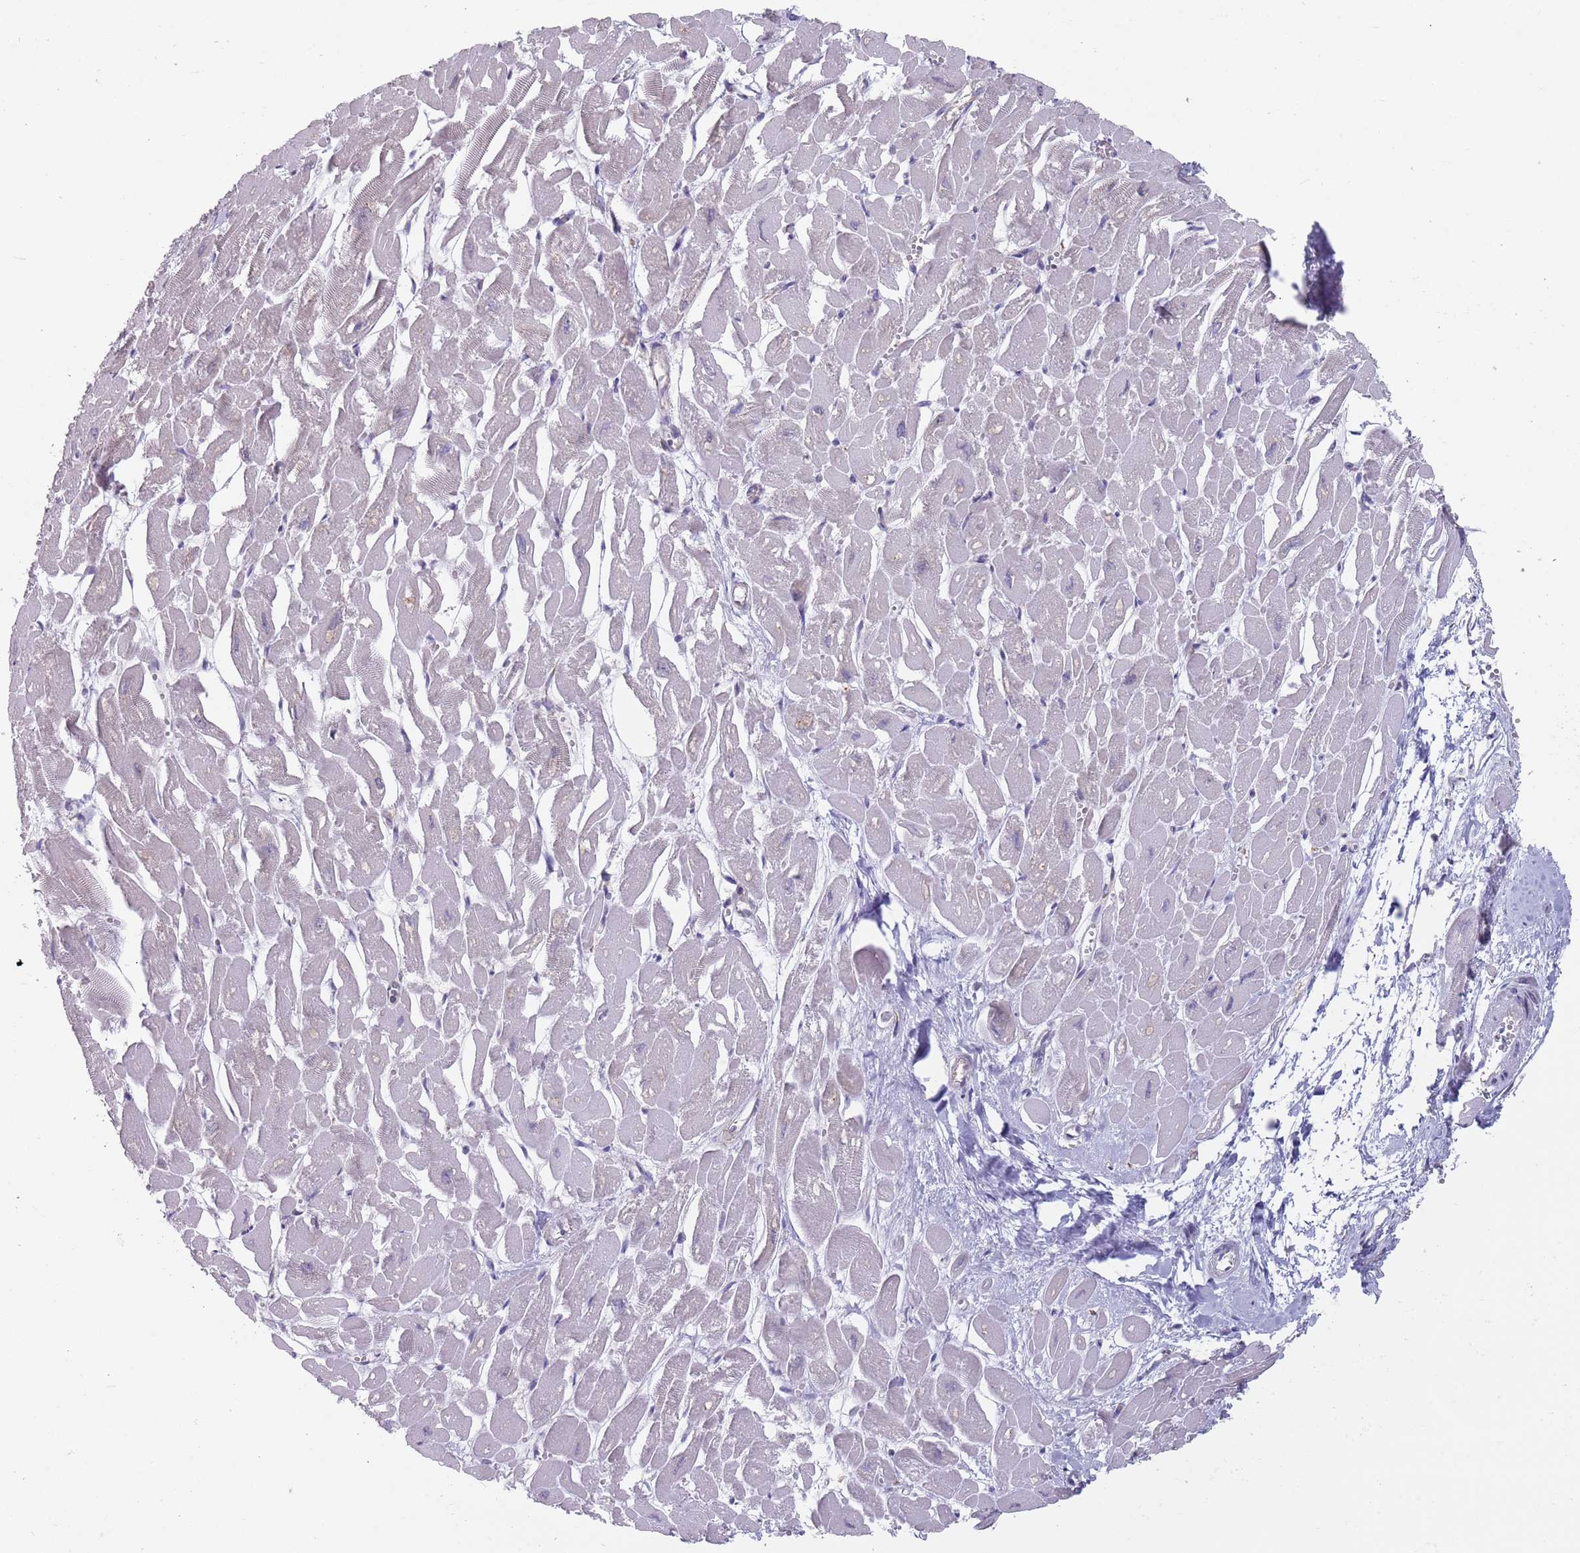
{"staining": {"intensity": "negative", "quantity": "none", "location": "none"}, "tissue": "heart muscle", "cell_type": "Cardiomyocytes", "image_type": "normal", "snomed": [{"axis": "morphology", "description": "Normal tissue, NOS"}, {"axis": "topography", "description": "Heart"}], "caption": "Image shows no significant protein expression in cardiomyocytes of normal heart muscle. The staining is performed using DAB (3,3'-diaminobenzidine) brown chromogen with nuclei counter-stained in using hematoxylin.", "gene": "RPL17", "patient": {"sex": "male", "age": 54}}